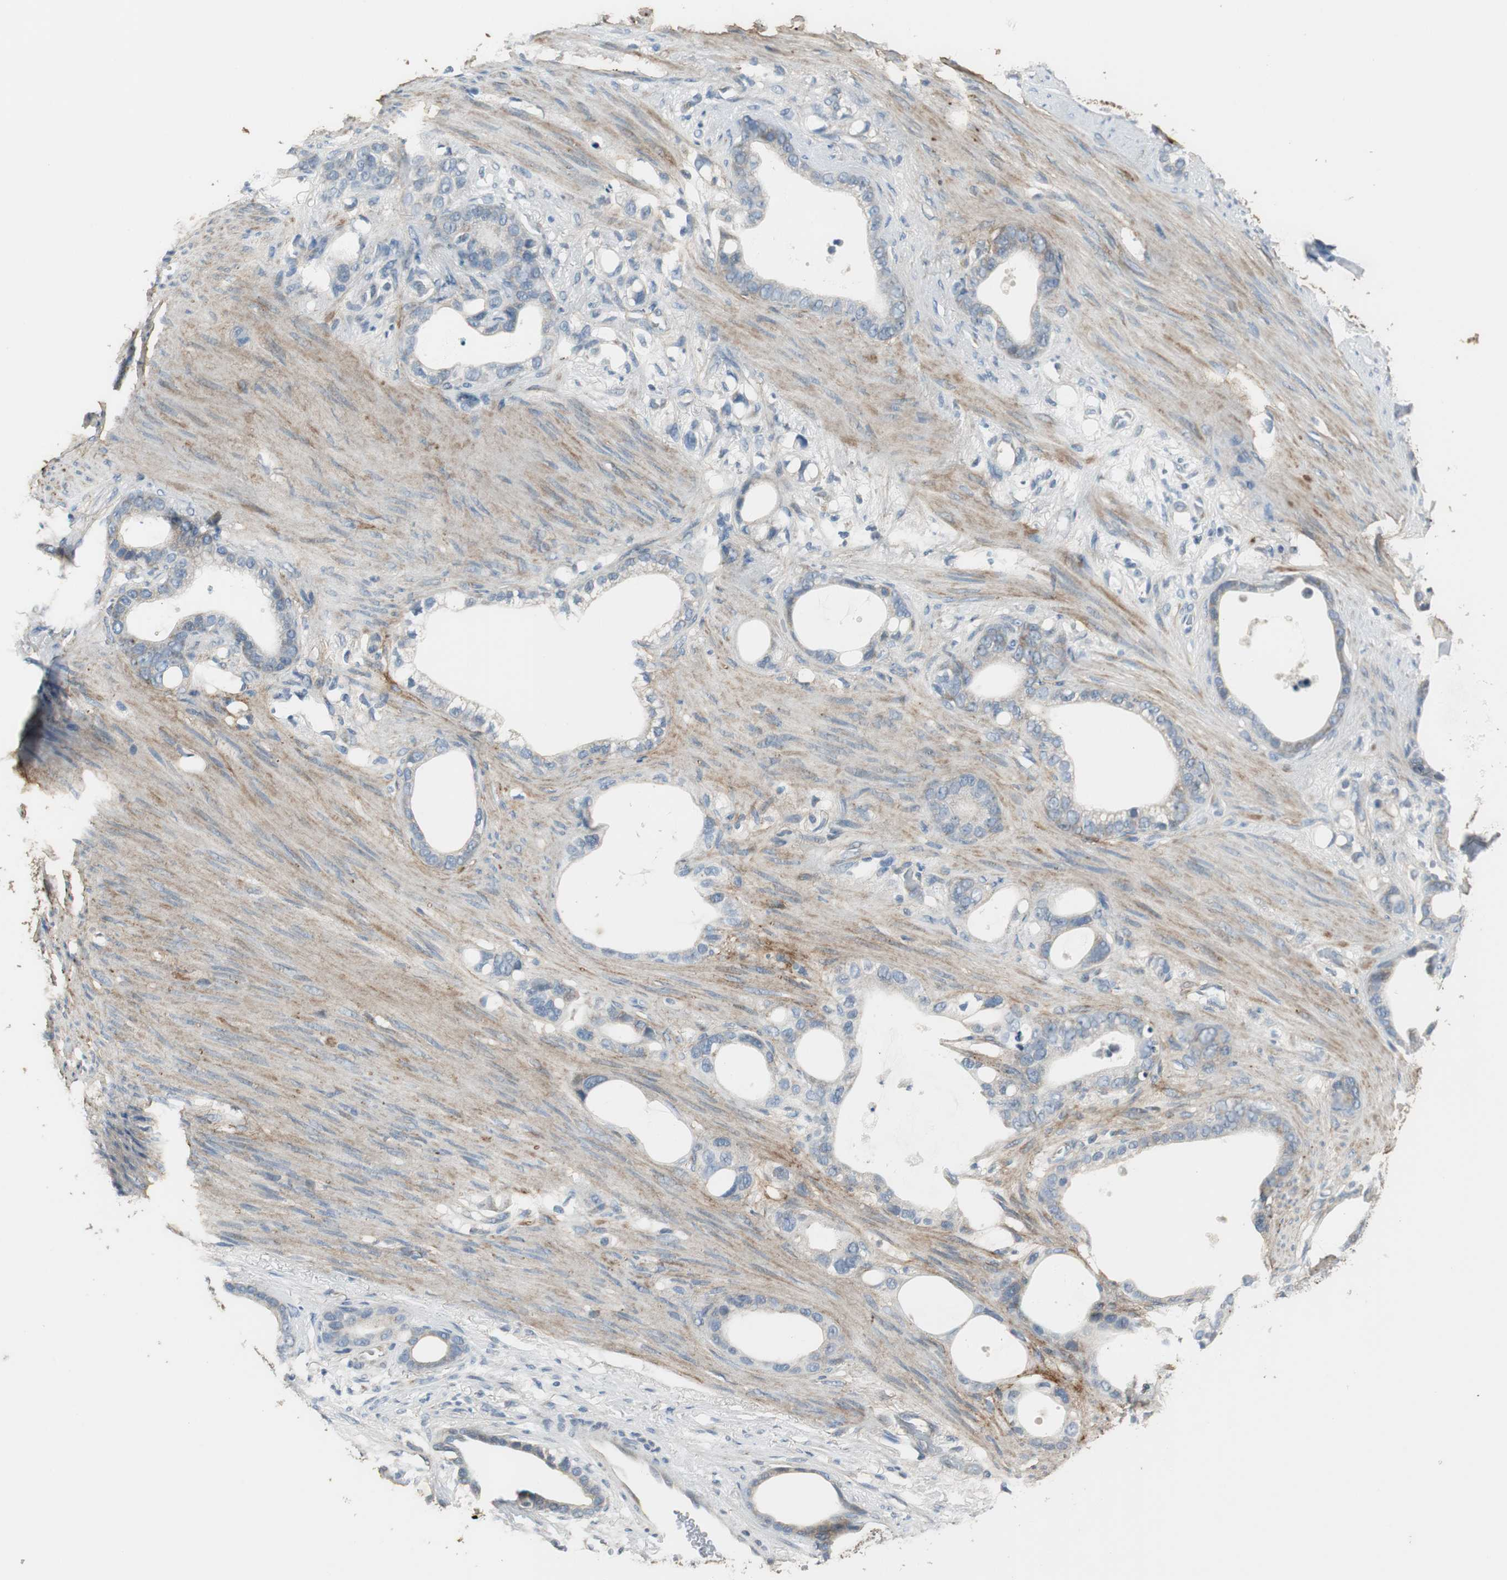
{"staining": {"intensity": "weak", "quantity": "<25%", "location": "cytoplasmic/membranous"}, "tissue": "stomach cancer", "cell_type": "Tumor cells", "image_type": "cancer", "snomed": [{"axis": "morphology", "description": "Adenocarcinoma, NOS"}, {"axis": "topography", "description": "Stomach"}], "caption": "Stomach cancer was stained to show a protein in brown. There is no significant expression in tumor cells. (DAB IHC, high magnification).", "gene": "MSTO1", "patient": {"sex": "female", "age": 75}}